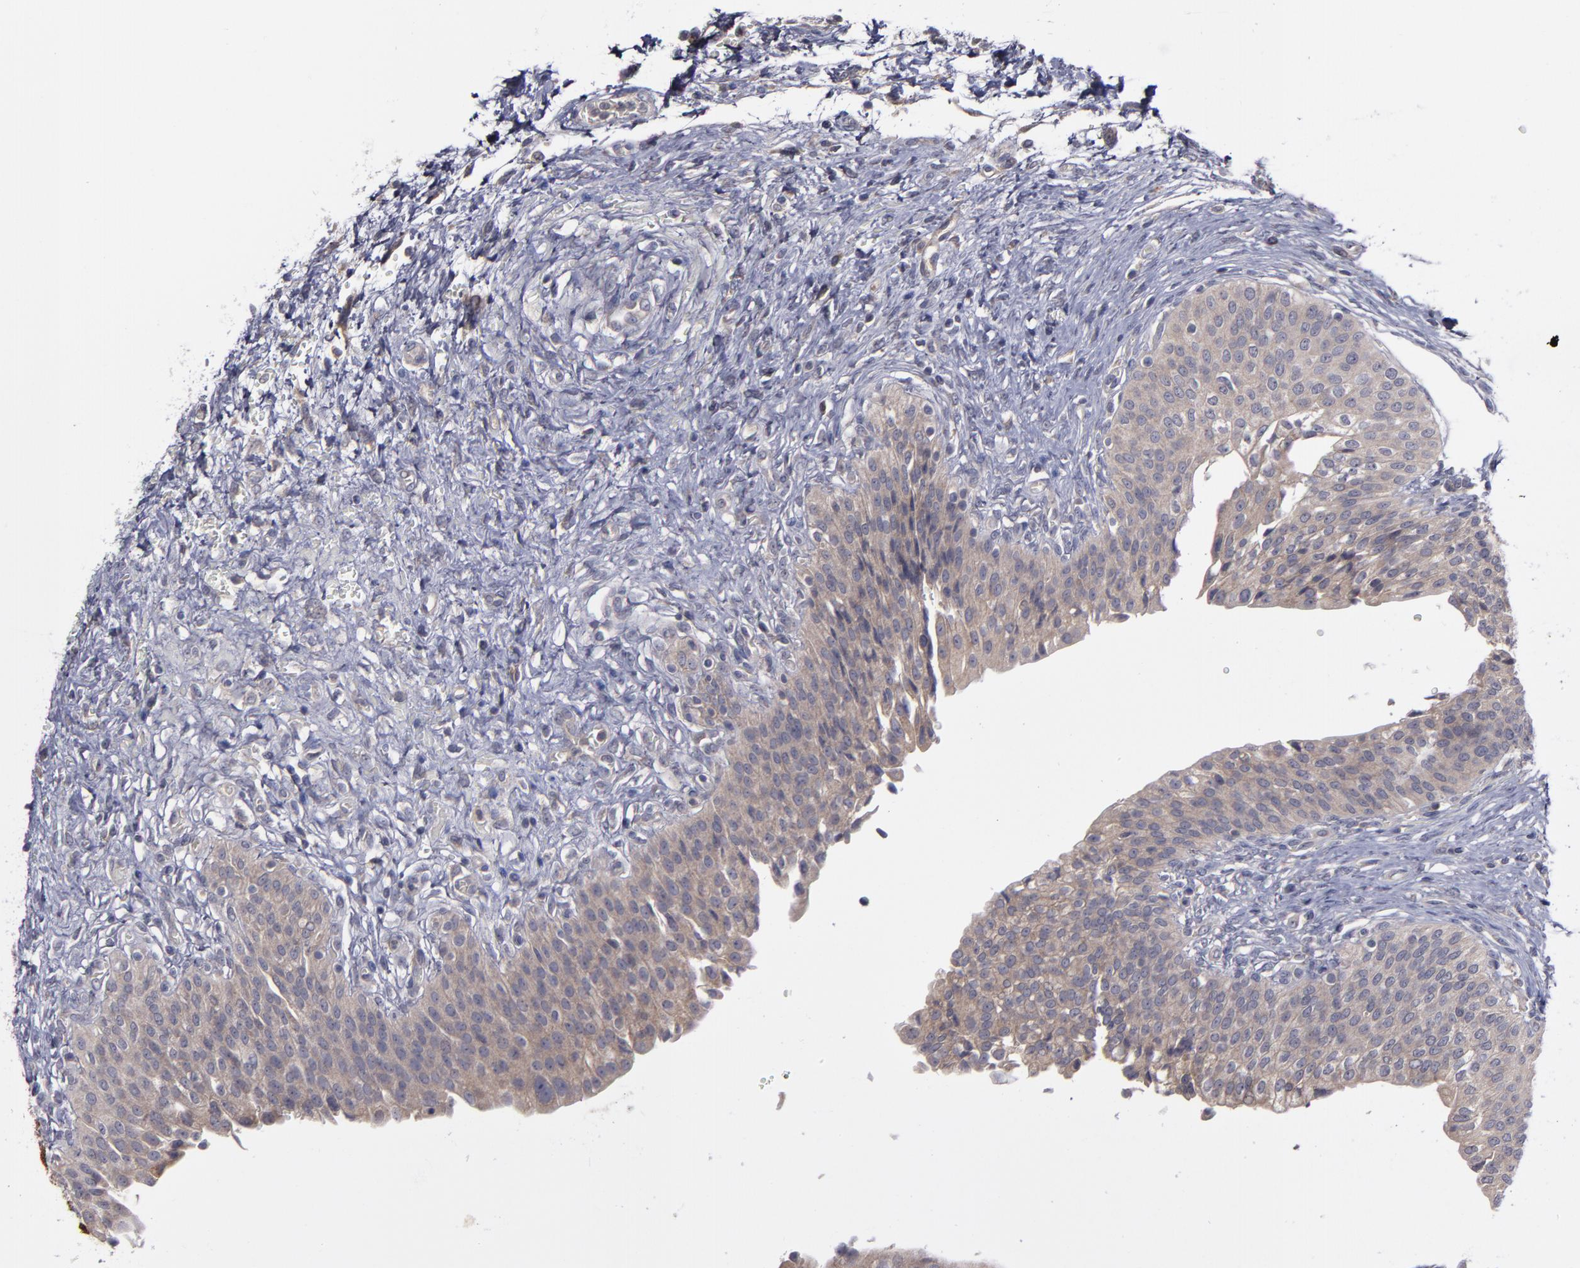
{"staining": {"intensity": "moderate", "quantity": ">75%", "location": "cytoplasmic/membranous"}, "tissue": "urinary bladder", "cell_type": "Urothelial cells", "image_type": "normal", "snomed": [{"axis": "morphology", "description": "Normal tissue, NOS"}, {"axis": "topography", "description": "Smooth muscle"}, {"axis": "topography", "description": "Urinary bladder"}], "caption": "Moderate cytoplasmic/membranous protein expression is seen in approximately >75% of urothelial cells in urinary bladder.", "gene": "MMP11", "patient": {"sex": "male", "age": 35}}